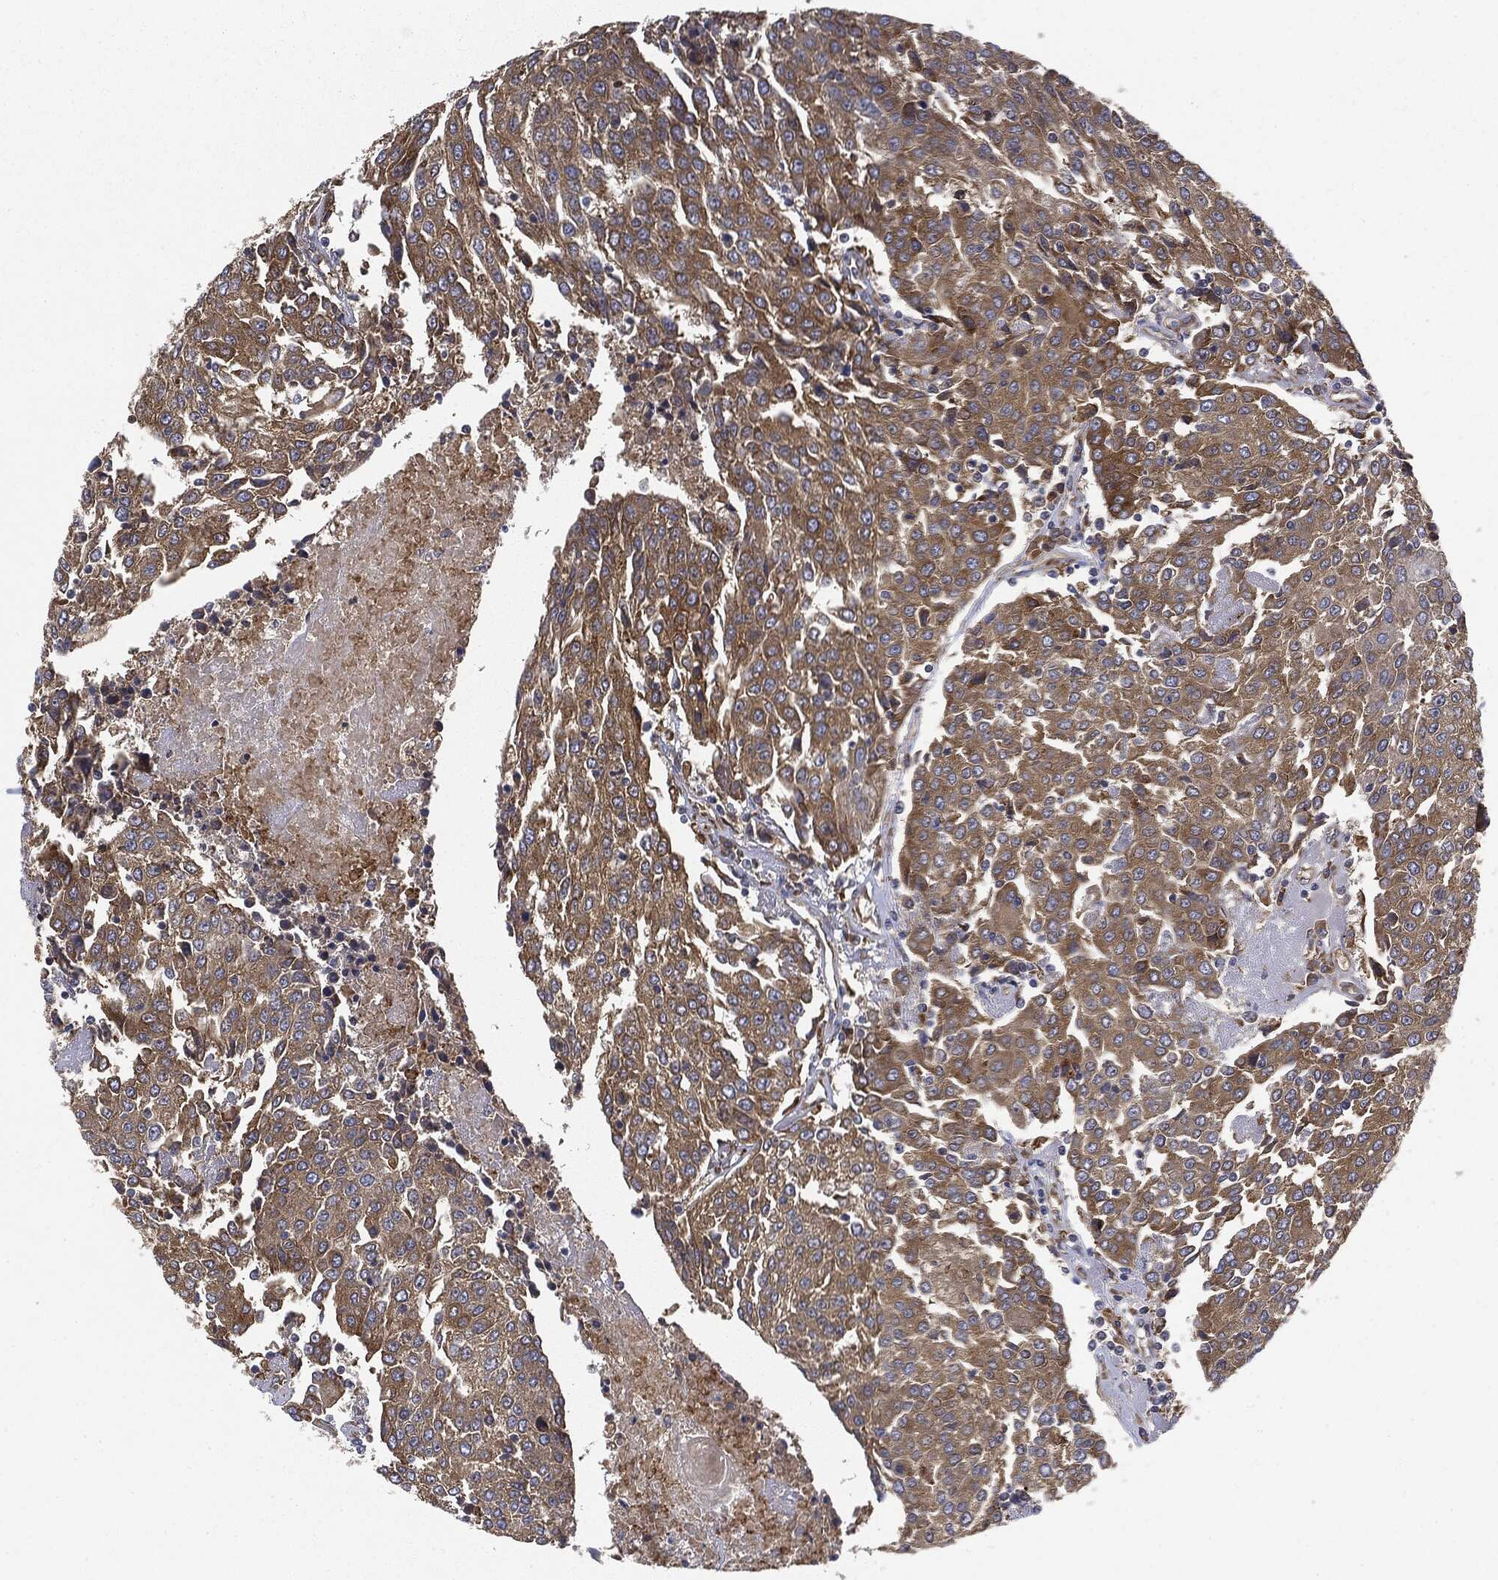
{"staining": {"intensity": "moderate", "quantity": ">75%", "location": "cytoplasmic/membranous"}, "tissue": "urothelial cancer", "cell_type": "Tumor cells", "image_type": "cancer", "snomed": [{"axis": "morphology", "description": "Urothelial carcinoma, High grade"}, {"axis": "topography", "description": "Urinary bladder"}], "caption": "This is a micrograph of immunohistochemistry (IHC) staining of high-grade urothelial carcinoma, which shows moderate staining in the cytoplasmic/membranous of tumor cells.", "gene": "EIF2AK2", "patient": {"sex": "female", "age": 85}}